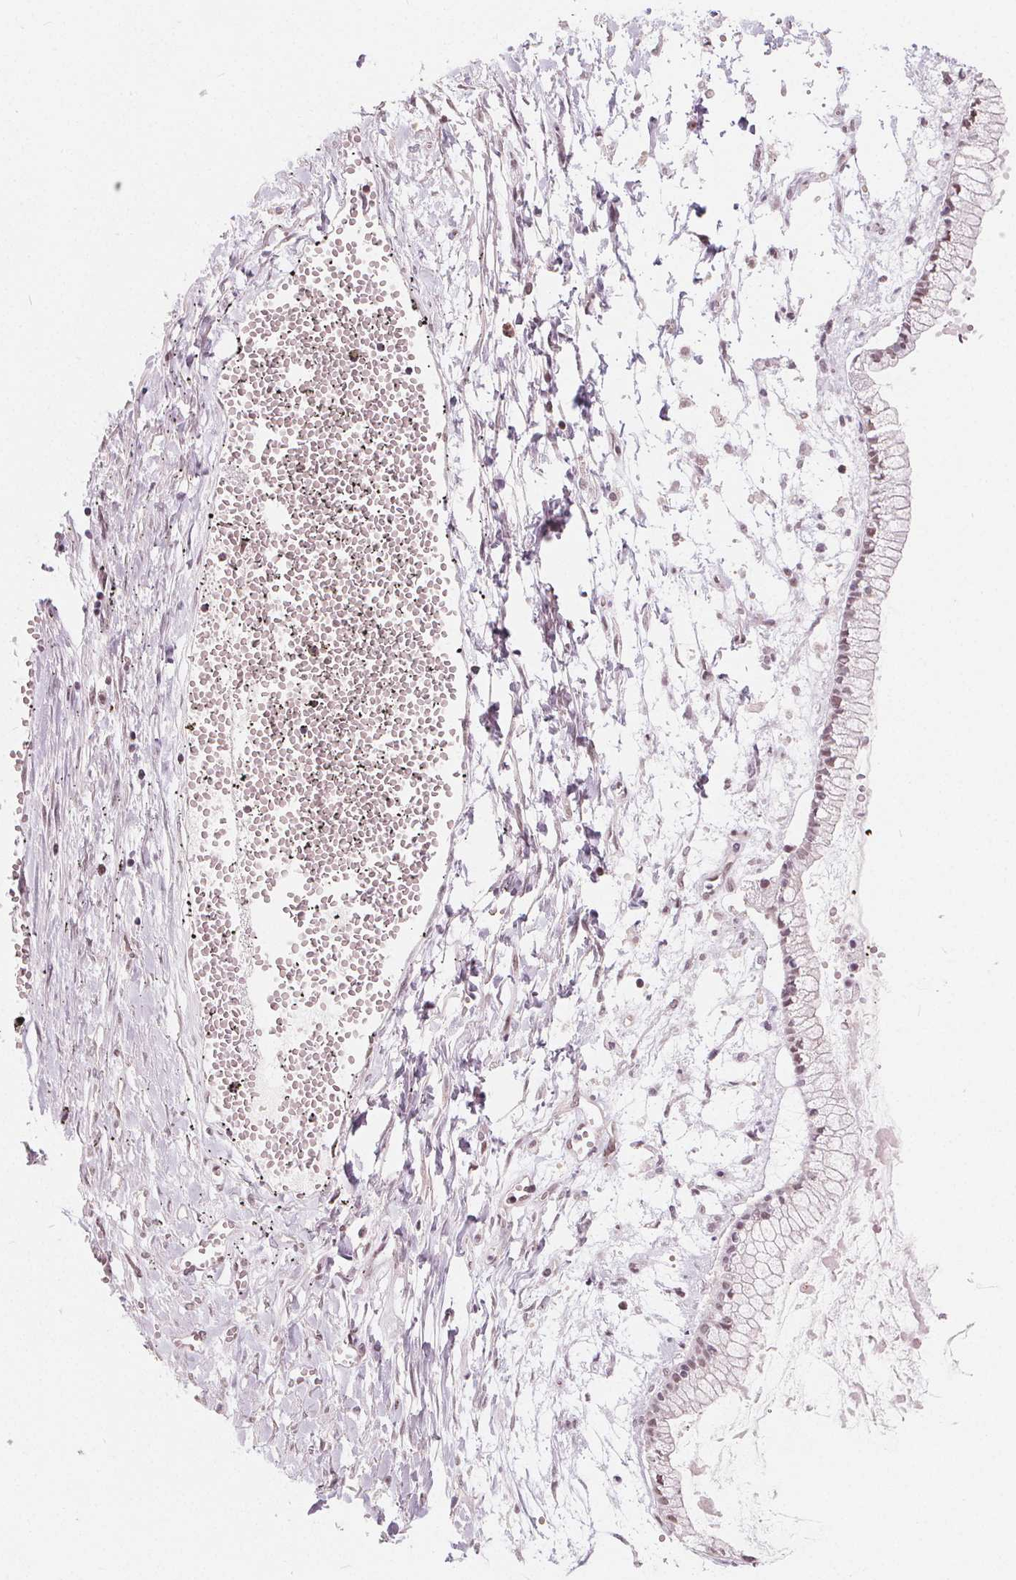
{"staining": {"intensity": "weak", "quantity": ">75%", "location": "nuclear"}, "tissue": "ovarian cancer", "cell_type": "Tumor cells", "image_type": "cancer", "snomed": [{"axis": "morphology", "description": "Cystadenocarcinoma, mucinous, NOS"}, {"axis": "topography", "description": "Ovary"}], "caption": "IHC of ovarian cancer (mucinous cystadenocarcinoma) shows low levels of weak nuclear expression in about >75% of tumor cells.", "gene": "NUP210L", "patient": {"sex": "female", "age": 67}}